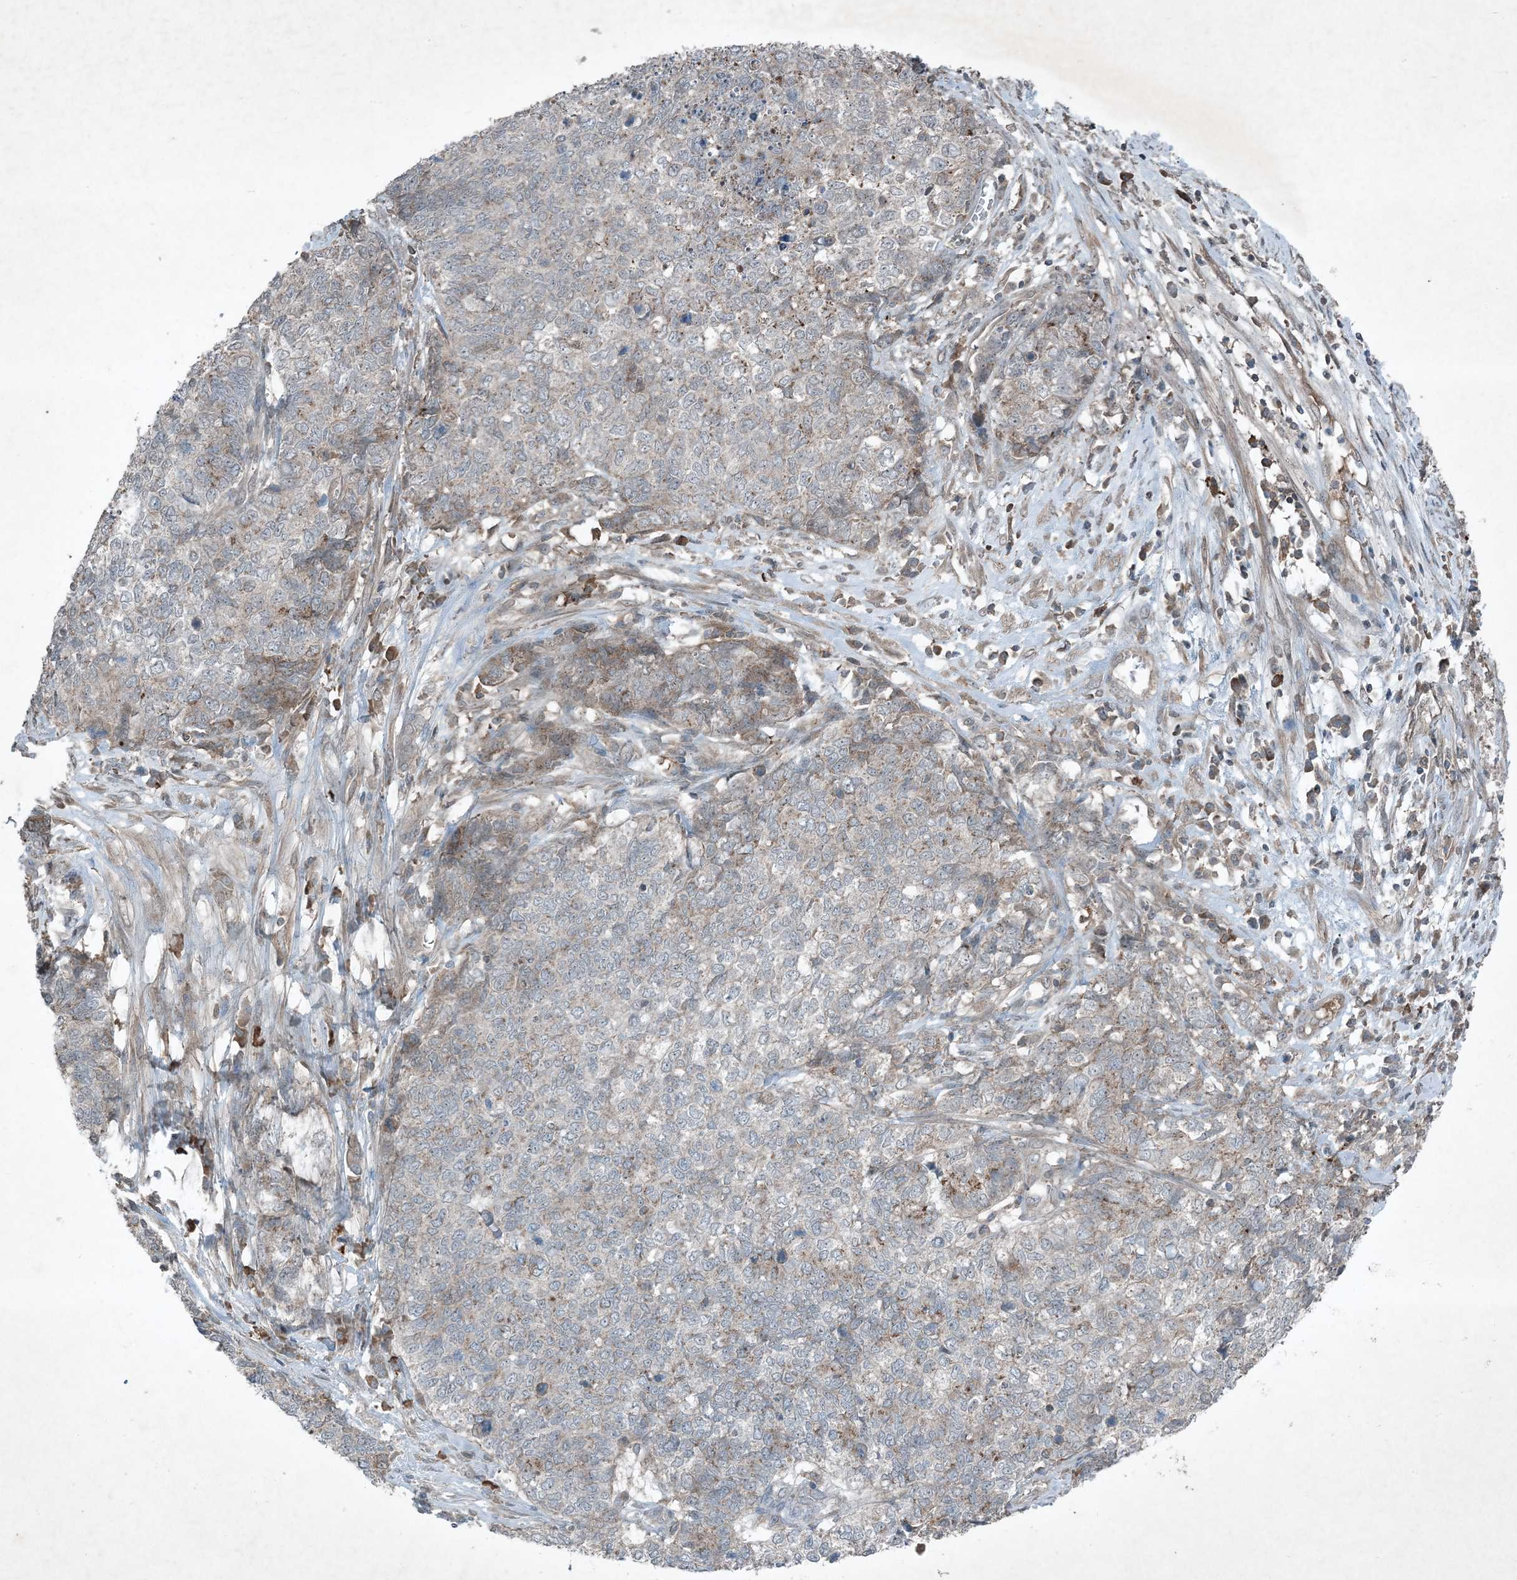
{"staining": {"intensity": "negative", "quantity": "none", "location": "none"}, "tissue": "cervical cancer", "cell_type": "Tumor cells", "image_type": "cancer", "snomed": [{"axis": "morphology", "description": "Squamous cell carcinoma, NOS"}, {"axis": "topography", "description": "Cervix"}], "caption": "Immunohistochemistry image of neoplastic tissue: cervical cancer (squamous cell carcinoma) stained with DAB (3,3'-diaminobenzidine) reveals no significant protein staining in tumor cells.", "gene": "MDN1", "patient": {"sex": "female", "age": 63}}